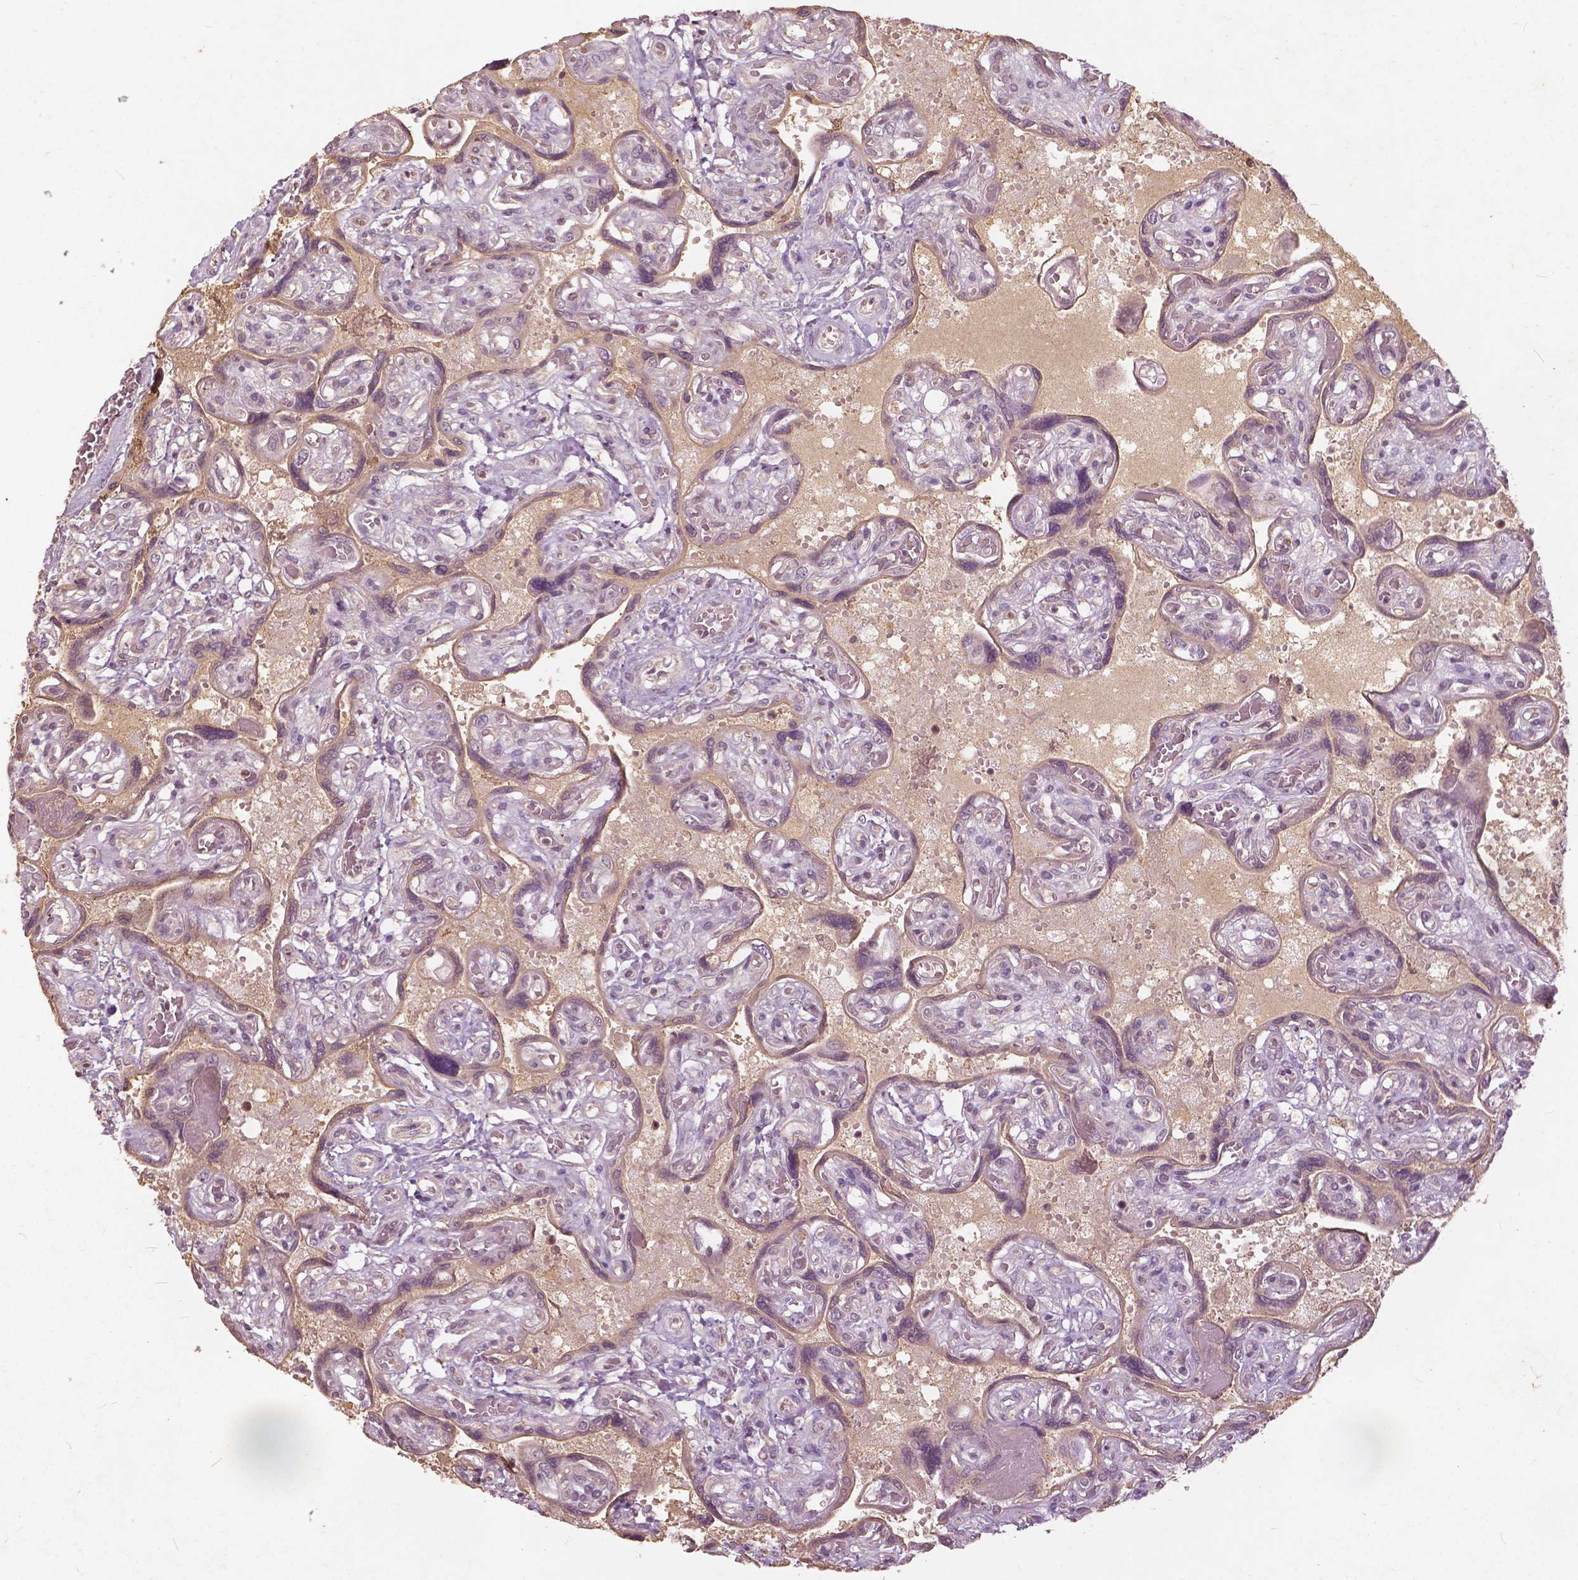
{"staining": {"intensity": "weak", "quantity": "25%-75%", "location": "nuclear"}, "tissue": "placenta", "cell_type": "Decidual cells", "image_type": "normal", "snomed": [{"axis": "morphology", "description": "Normal tissue, NOS"}, {"axis": "topography", "description": "Placenta"}], "caption": "A brown stain labels weak nuclear staining of a protein in decidual cells of benign placenta.", "gene": "ANGPTL4", "patient": {"sex": "female", "age": 32}}